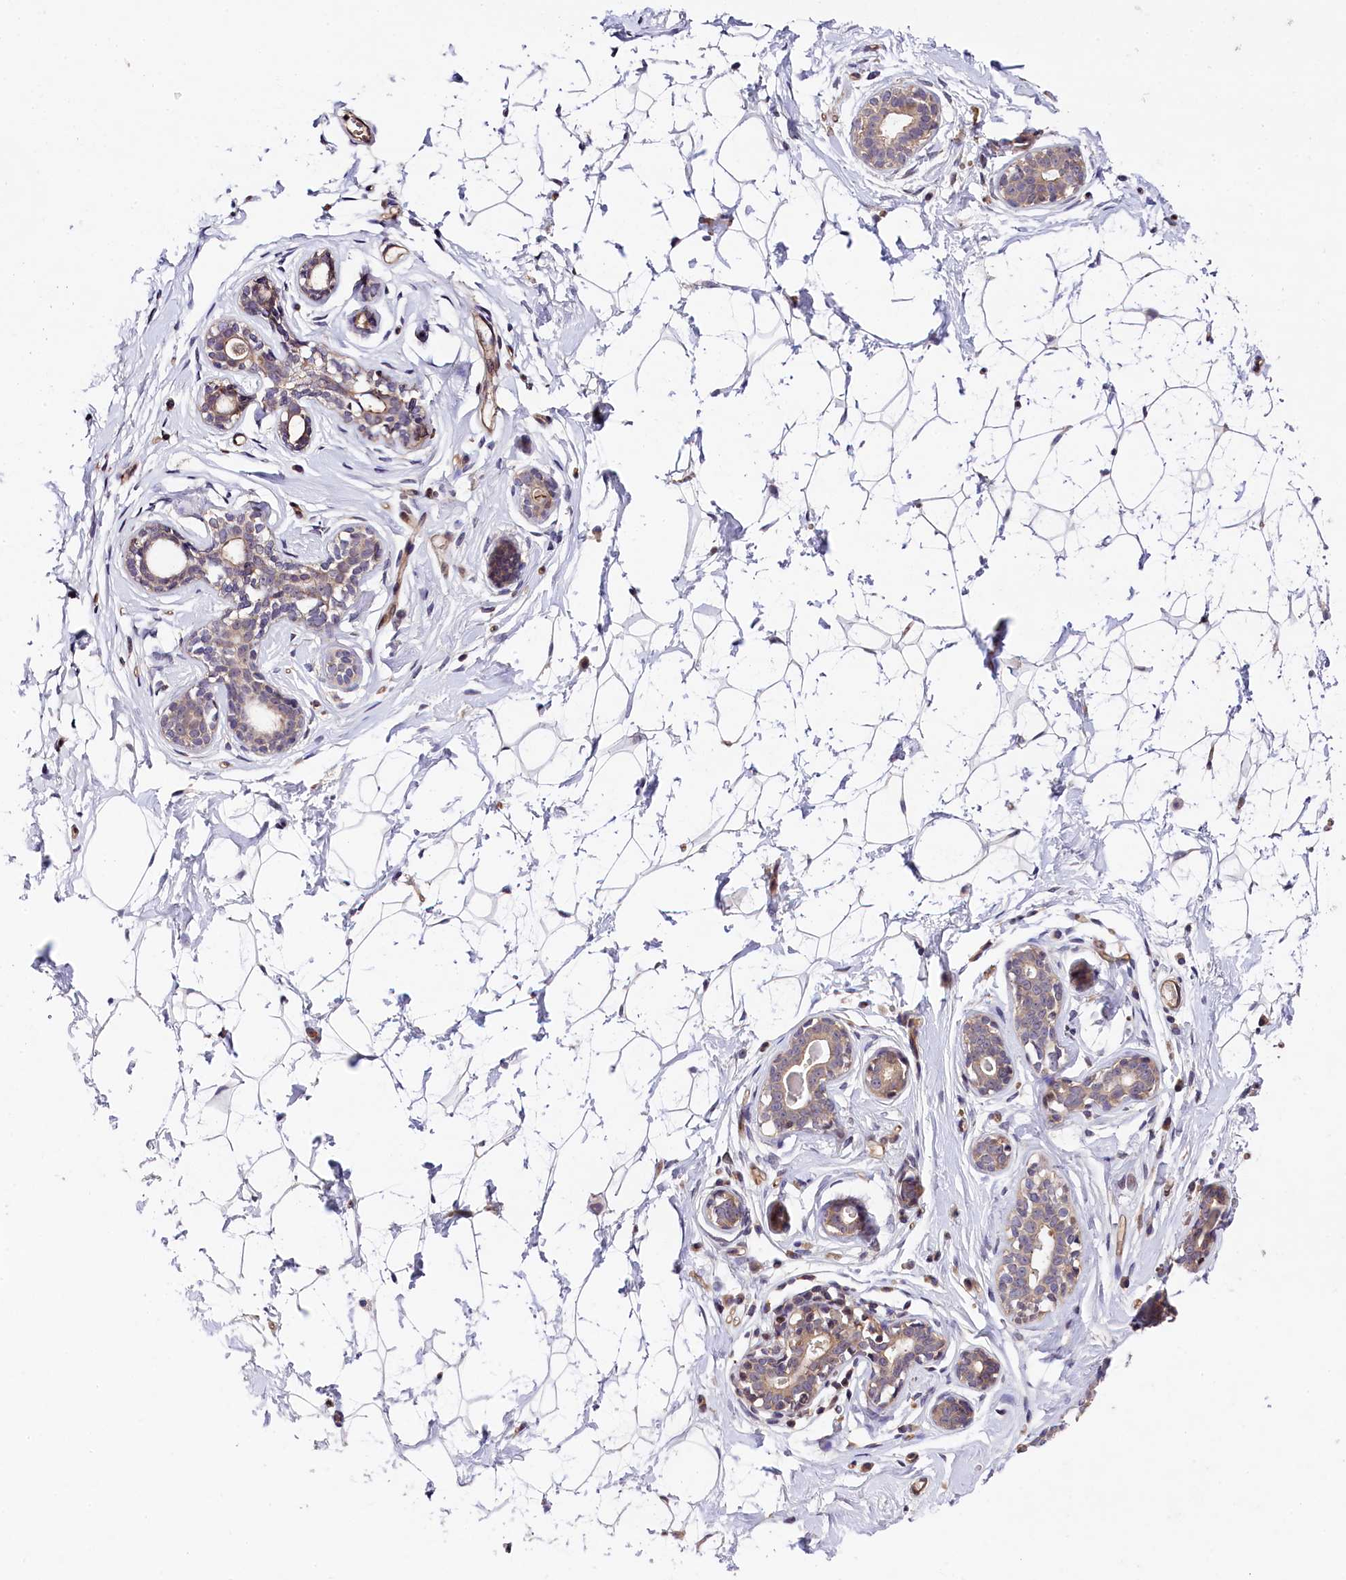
{"staining": {"intensity": "negative", "quantity": "none", "location": "none"}, "tissue": "breast", "cell_type": "Adipocytes", "image_type": "normal", "snomed": [{"axis": "morphology", "description": "Normal tissue, NOS"}, {"axis": "morphology", "description": "Adenoma, NOS"}, {"axis": "topography", "description": "Breast"}], "caption": "An immunohistochemistry photomicrograph of unremarkable breast is shown. There is no staining in adipocytes of breast. Nuclei are stained in blue.", "gene": "SNRK", "patient": {"sex": "female", "age": 23}}